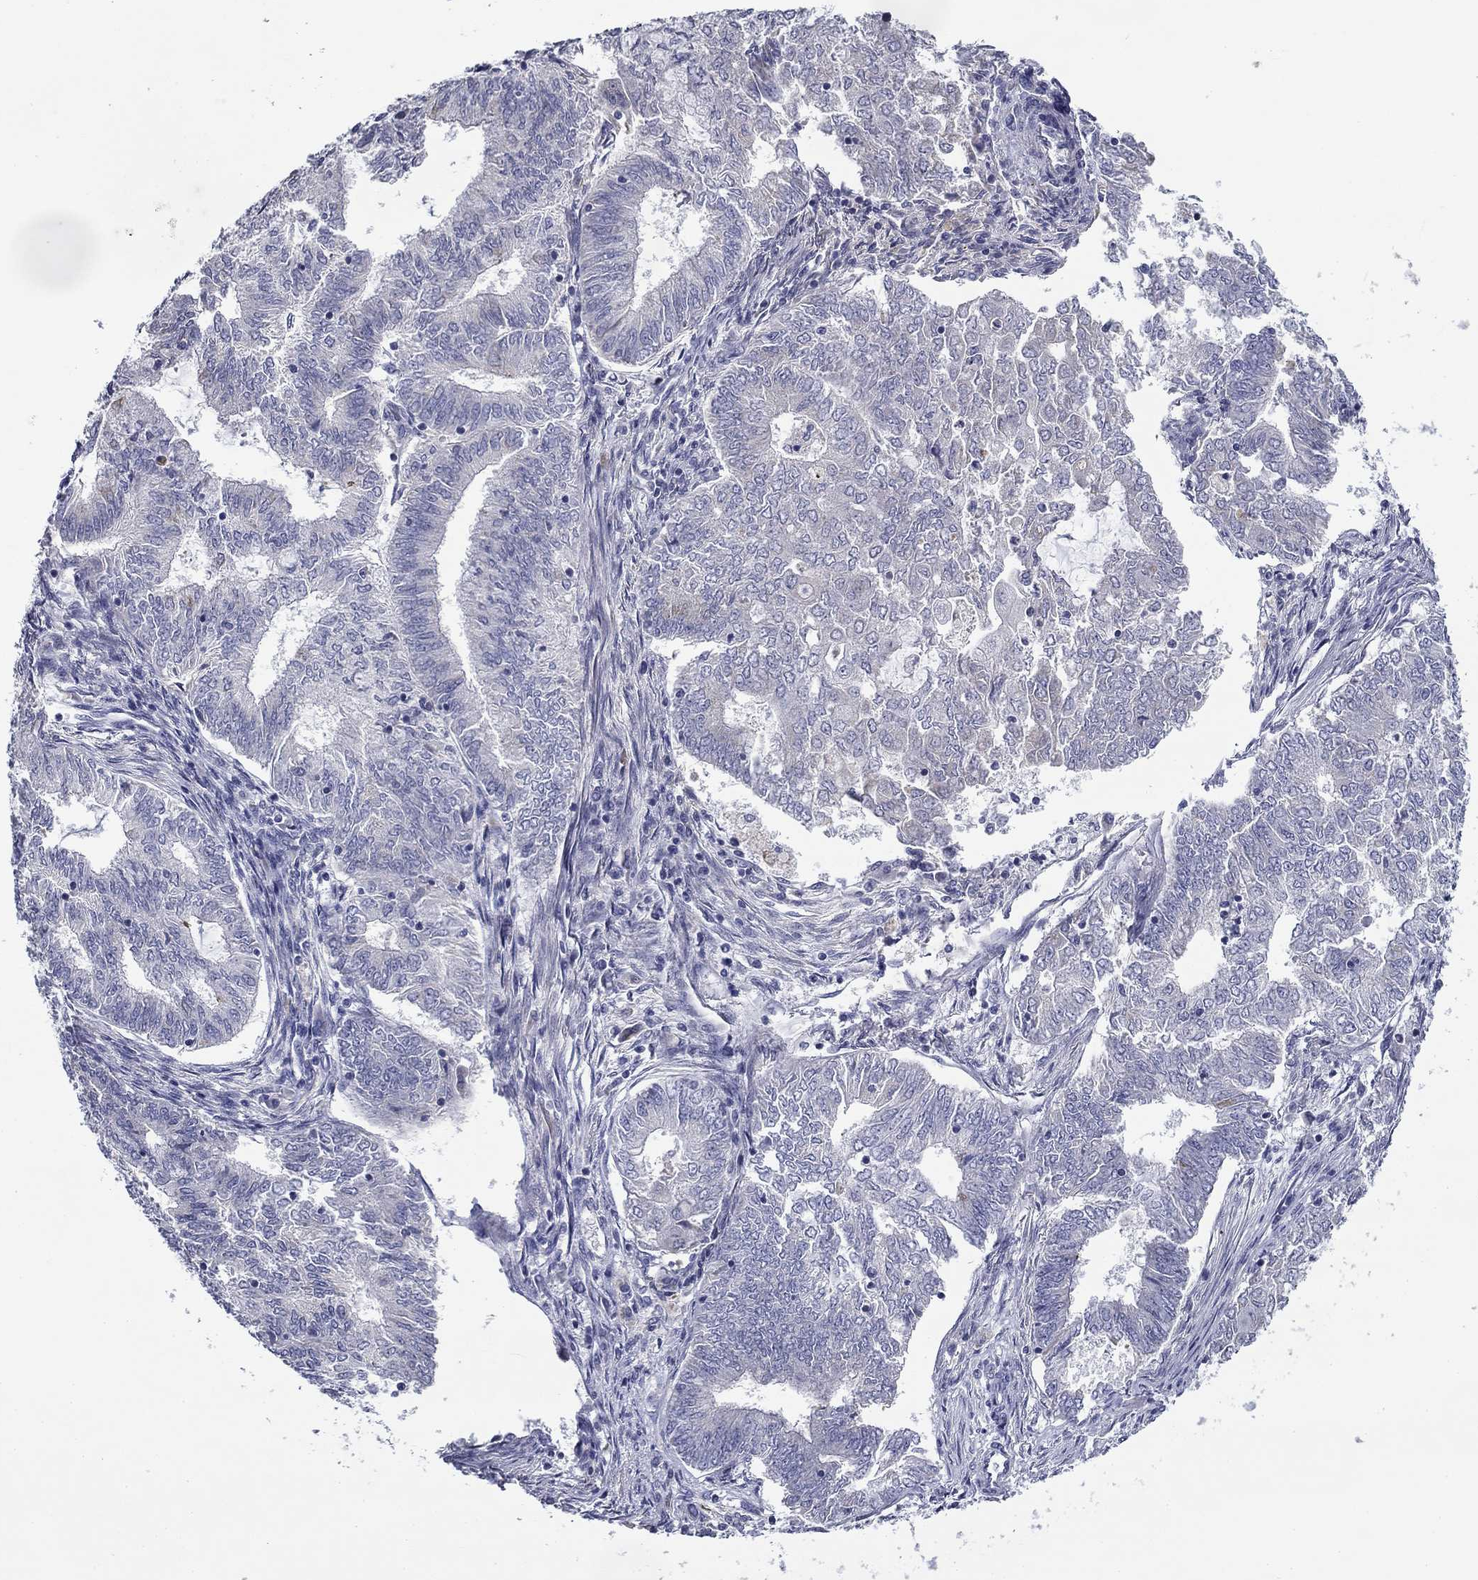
{"staining": {"intensity": "negative", "quantity": "none", "location": "none"}, "tissue": "endometrial cancer", "cell_type": "Tumor cells", "image_type": "cancer", "snomed": [{"axis": "morphology", "description": "Adenocarcinoma, NOS"}, {"axis": "topography", "description": "Endometrium"}], "caption": "Micrograph shows no protein expression in tumor cells of endometrial adenocarcinoma tissue. (DAB immunohistochemistry, high magnification).", "gene": "SPATA7", "patient": {"sex": "female", "age": 62}}